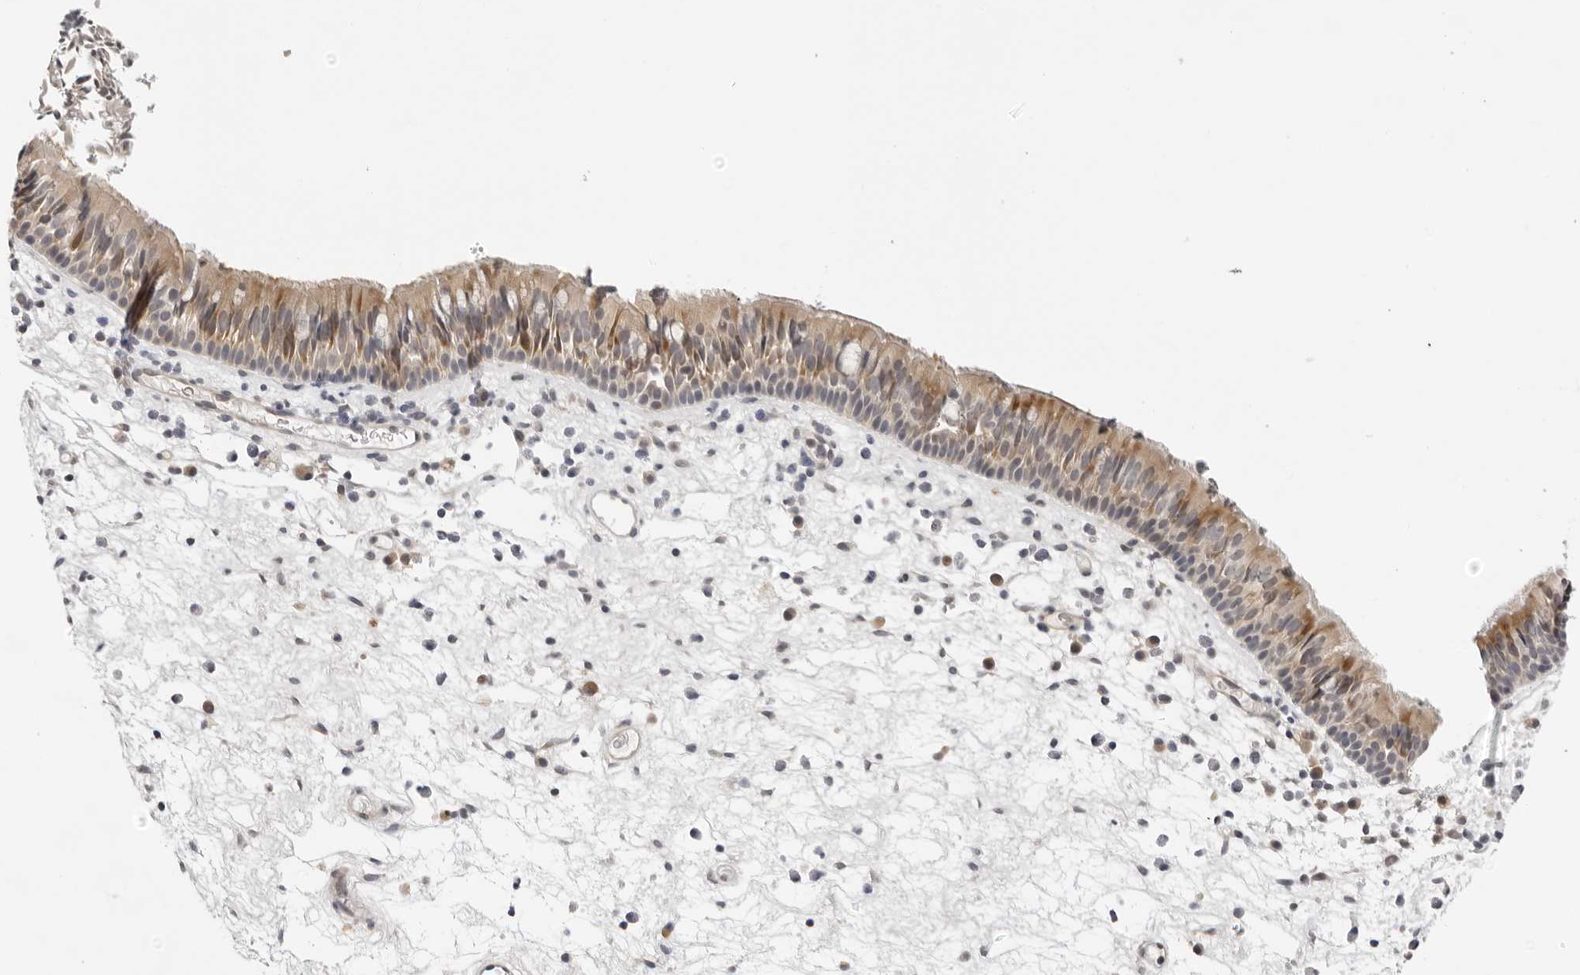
{"staining": {"intensity": "weak", "quantity": "25%-75%", "location": "cytoplasmic/membranous"}, "tissue": "nasopharynx", "cell_type": "Respiratory epithelial cells", "image_type": "normal", "snomed": [{"axis": "morphology", "description": "Normal tissue, NOS"}, {"axis": "morphology", "description": "Inflammation, NOS"}, {"axis": "morphology", "description": "Malignant melanoma, Metastatic site"}, {"axis": "topography", "description": "Nasopharynx"}], "caption": "IHC of benign human nasopharynx reveals low levels of weak cytoplasmic/membranous expression in about 25%-75% of respiratory epithelial cells.", "gene": "PRUNE1", "patient": {"sex": "male", "age": 70}}